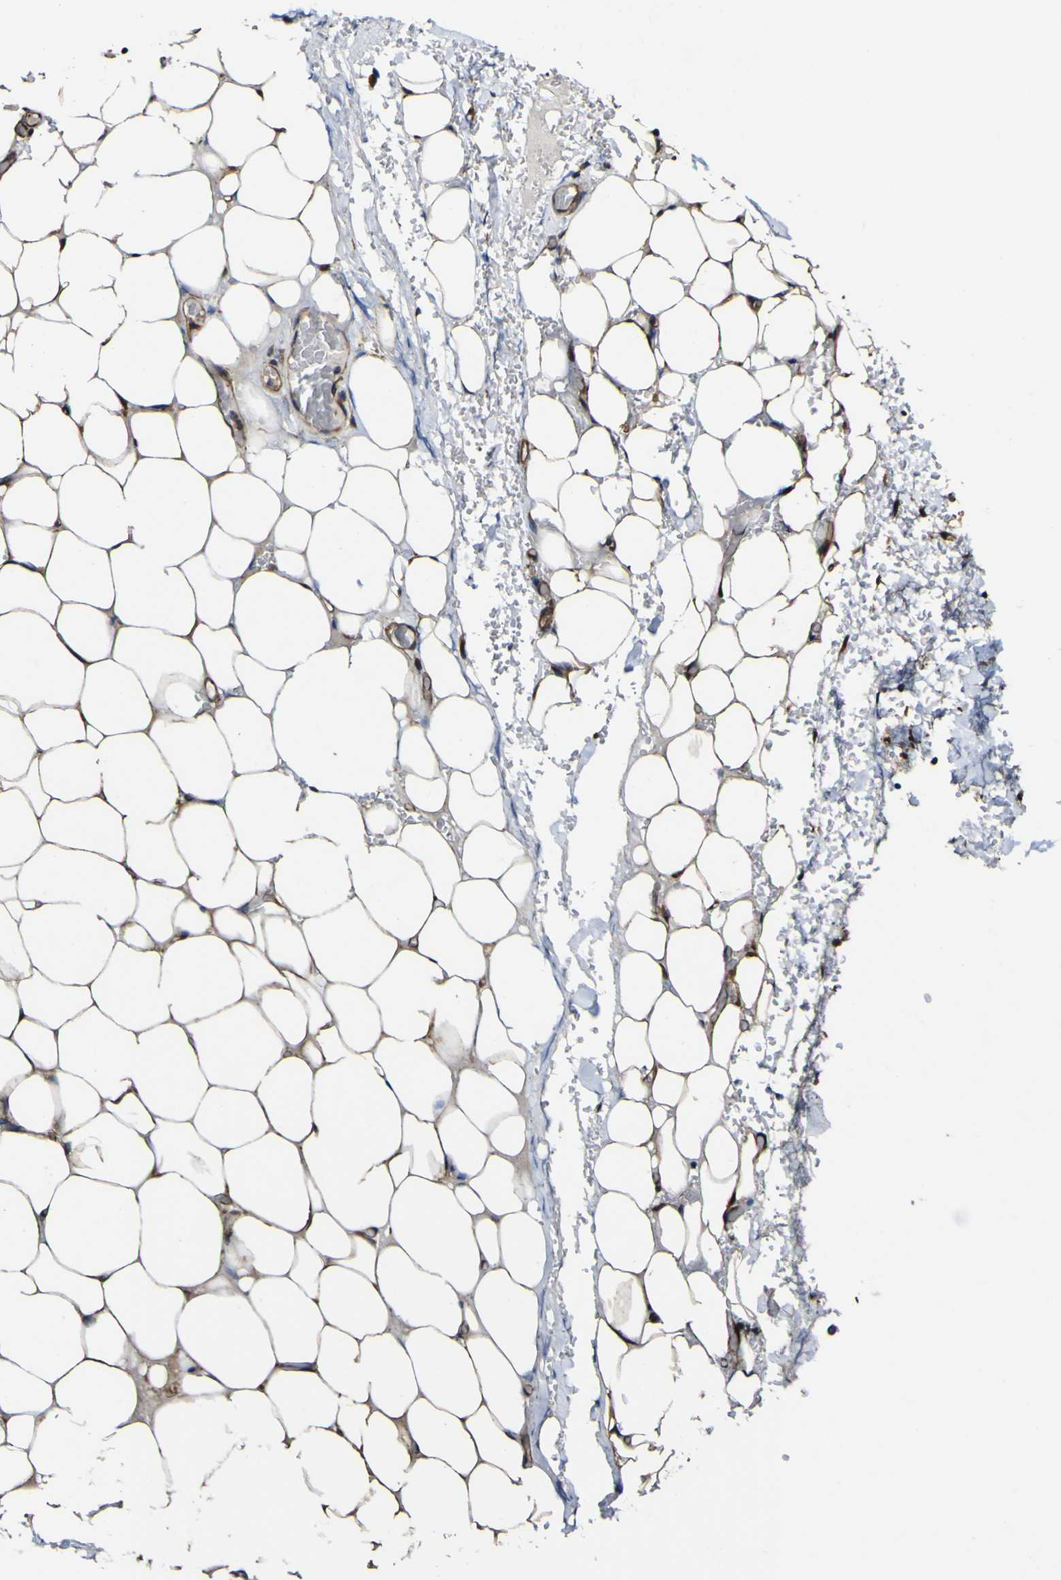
{"staining": {"intensity": "weak", "quantity": ">75%", "location": "cytoplasmic/membranous"}, "tissue": "adipose tissue", "cell_type": "Adipocytes", "image_type": "normal", "snomed": [{"axis": "morphology", "description": "Normal tissue, NOS"}, {"axis": "morphology", "description": "Adenocarcinoma, NOS"}, {"axis": "topography", "description": "Esophagus"}], "caption": "Immunohistochemical staining of unremarkable adipose tissue reveals low levels of weak cytoplasmic/membranous staining in about >75% of adipocytes. The protein of interest is stained brown, and the nuclei are stained in blue (DAB IHC with brightfield microscopy, high magnification).", "gene": "NAALADL2", "patient": {"sex": "male", "age": 62}}